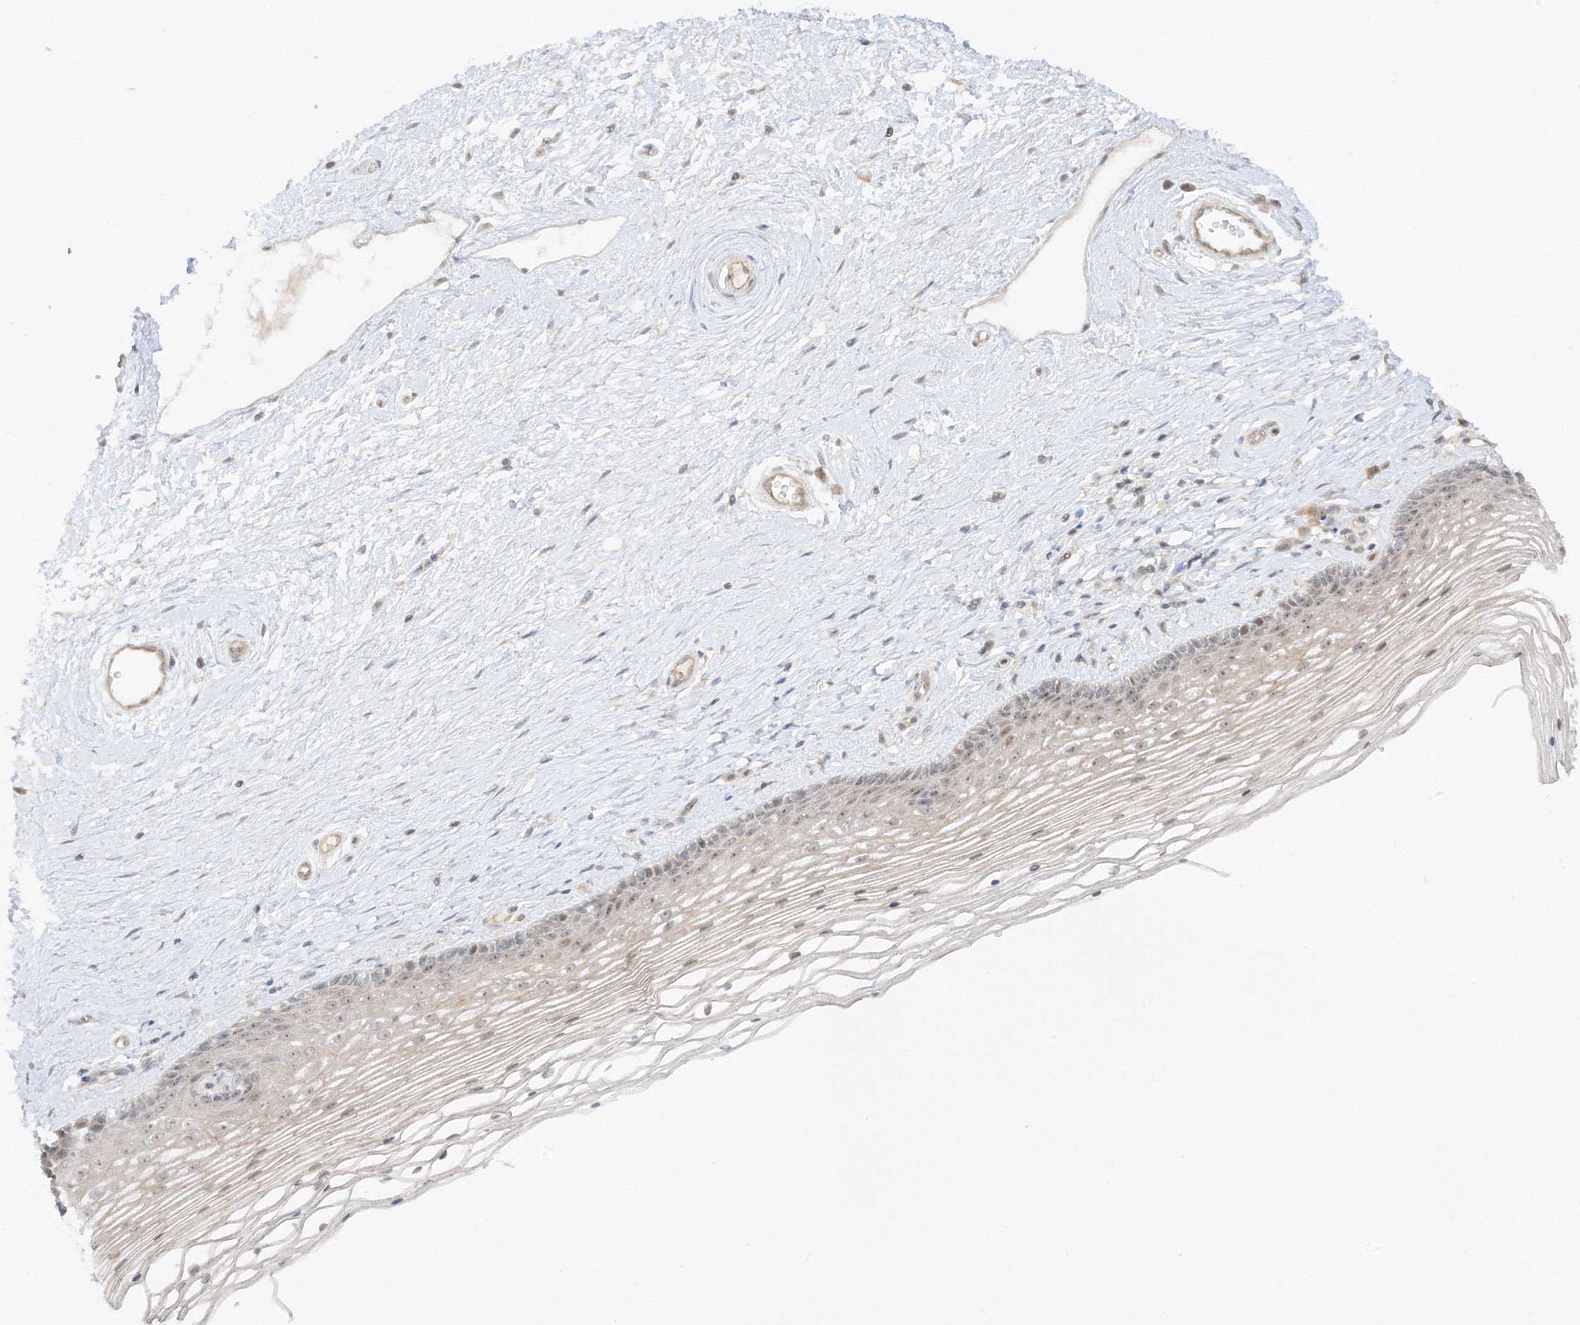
{"staining": {"intensity": "weak", "quantity": "25%-75%", "location": "cytoplasmic/membranous,nuclear"}, "tissue": "vagina", "cell_type": "Squamous epithelial cells", "image_type": "normal", "snomed": [{"axis": "morphology", "description": "Normal tissue, NOS"}, {"axis": "topography", "description": "Vagina"}], "caption": "Protein expression by IHC demonstrates weak cytoplasmic/membranous,nuclear staining in about 25%-75% of squamous epithelial cells in normal vagina. The protein is shown in brown color, while the nuclei are stained blue.", "gene": "ETAA1", "patient": {"sex": "female", "age": 46}}